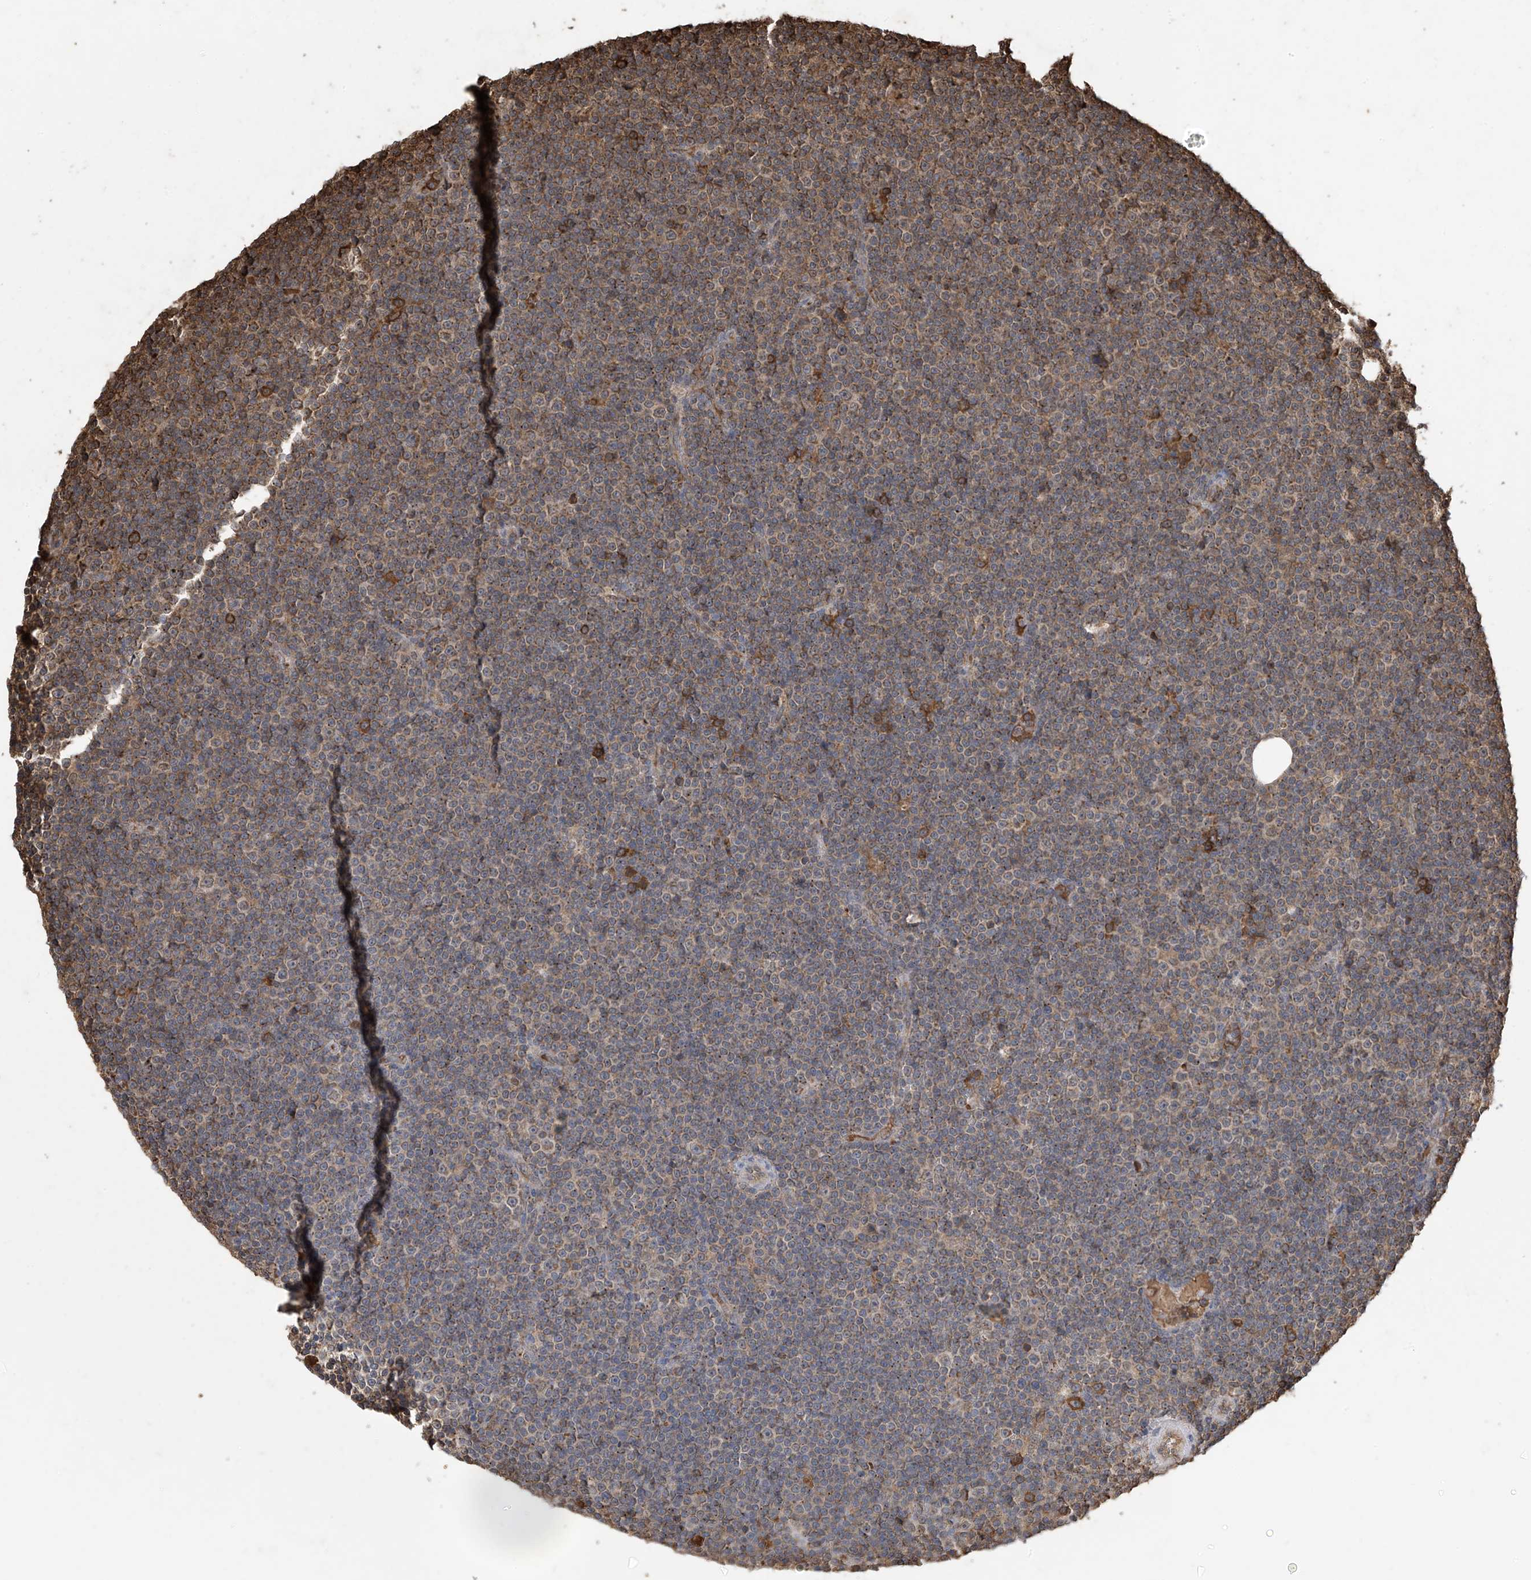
{"staining": {"intensity": "weak", "quantity": "25%-75%", "location": "cytoplasmic/membranous"}, "tissue": "lymphoma", "cell_type": "Tumor cells", "image_type": "cancer", "snomed": [{"axis": "morphology", "description": "Malignant lymphoma, non-Hodgkin's type, Low grade"}, {"axis": "topography", "description": "Lymph node"}], "caption": "Immunohistochemistry (IHC) image of human malignant lymphoma, non-Hodgkin's type (low-grade) stained for a protein (brown), which reveals low levels of weak cytoplasmic/membranous staining in about 25%-75% of tumor cells.", "gene": "PNPT1", "patient": {"sex": "female", "age": 67}}